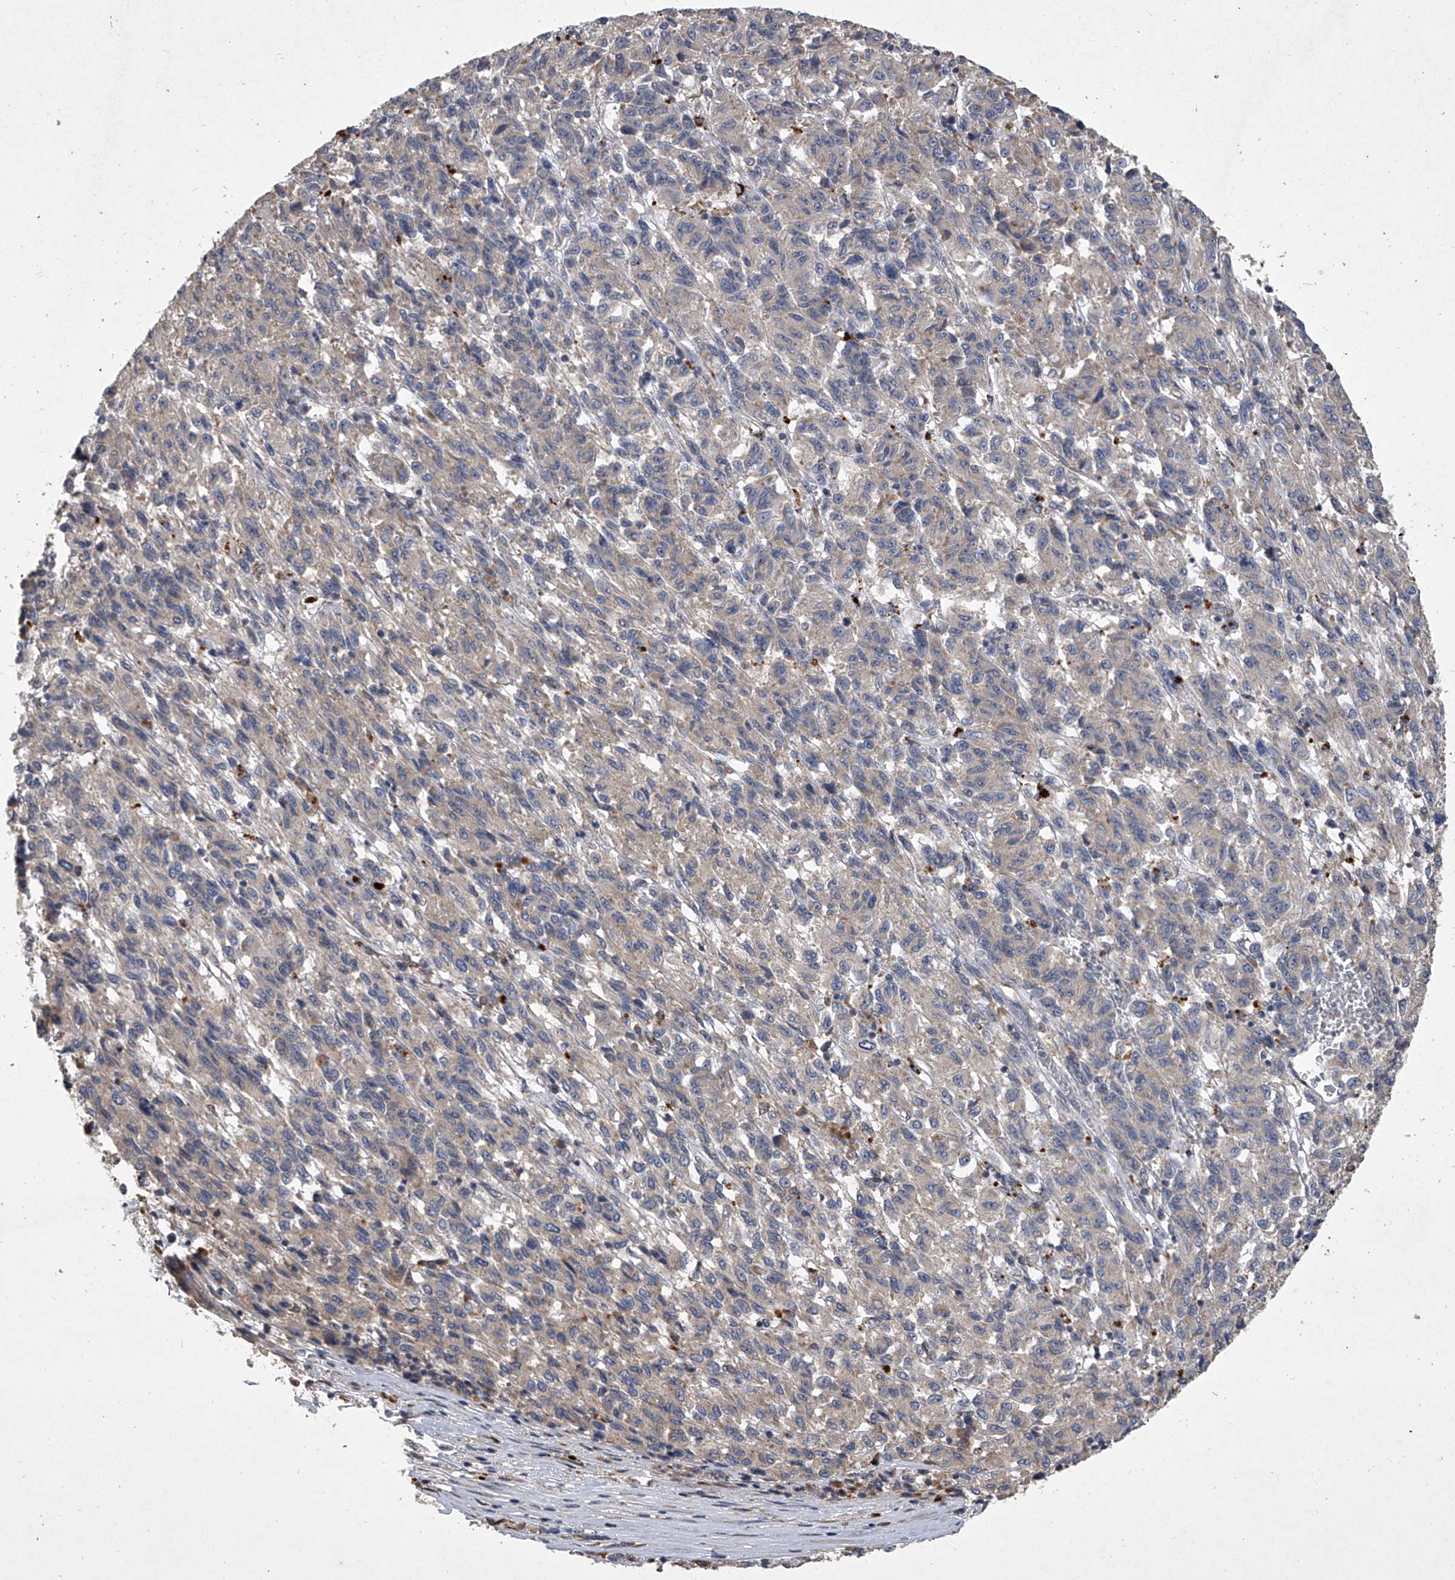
{"staining": {"intensity": "weak", "quantity": "25%-75%", "location": "cytoplasmic/membranous"}, "tissue": "melanoma", "cell_type": "Tumor cells", "image_type": "cancer", "snomed": [{"axis": "morphology", "description": "Malignant melanoma, Metastatic site"}, {"axis": "topography", "description": "Lung"}], "caption": "Malignant melanoma (metastatic site) was stained to show a protein in brown. There is low levels of weak cytoplasmic/membranous positivity in about 25%-75% of tumor cells.", "gene": "DOCK9", "patient": {"sex": "male", "age": 64}}